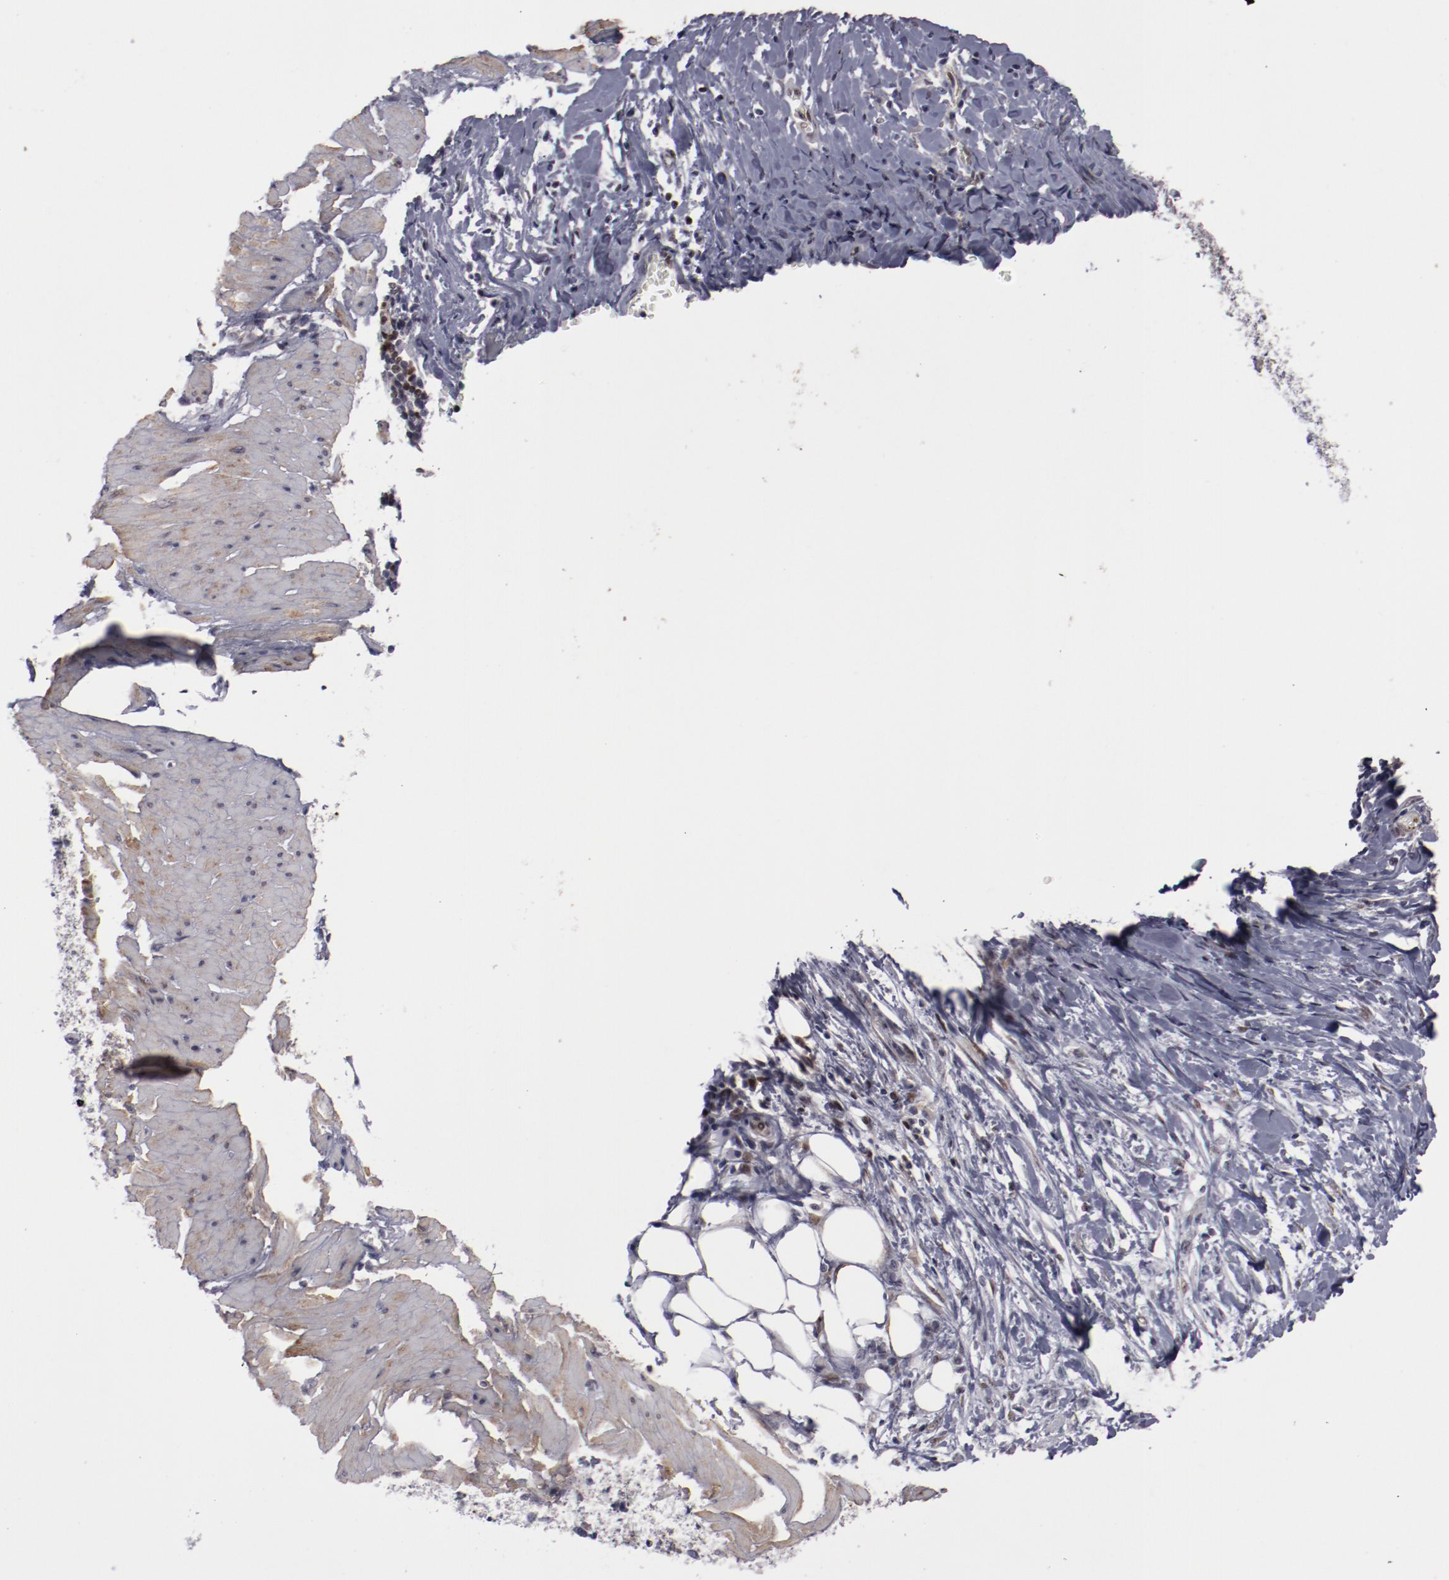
{"staining": {"intensity": "negative", "quantity": "none", "location": "none"}, "tissue": "stomach cancer", "cell_type": "Tumor cells", "image_type": "cancer", "snomed": [{"axis": "morphology", "description": "Adenocarcinoma, NOS"}, {"axis": "topography", "description": "Stomach, lower"}], "caption": "DAB (3,3'-diaminobenzidine) immunohistochemical staining of stomach cancer demonstrates no significant positivity in tumor cells.", "gene": "LEF1", "patient": {"sex": "male", "age": 88}}